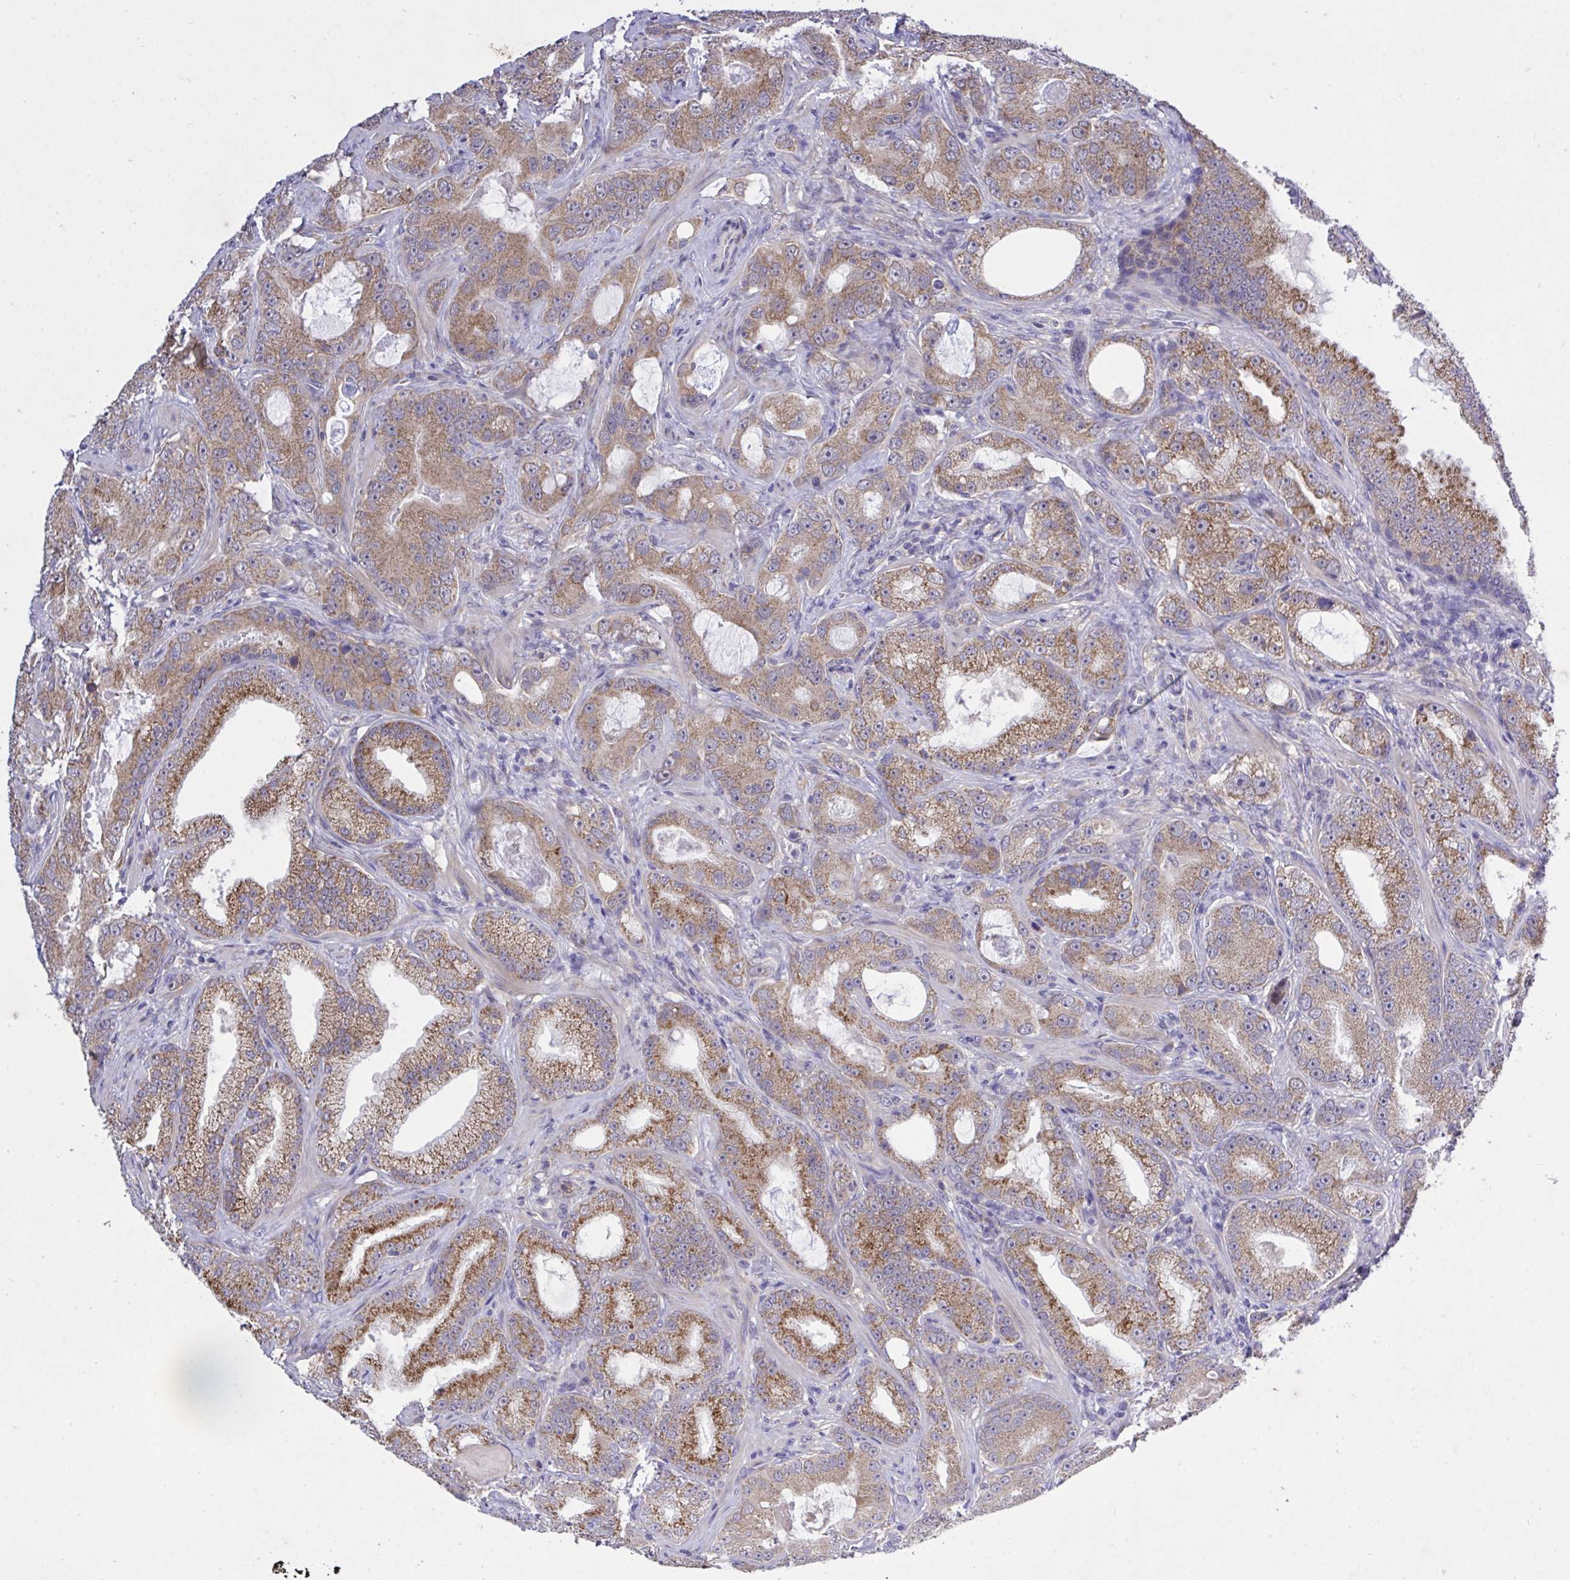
{"staining": {"intensity": "moderate", "quantity": ">75%", "location": "cytoplasmic/membranous"}, "tissue": "prostate cancer", "cell_type": "Tumor cells", "image_type": "cancer", "snomed": [{"axis": "morphology", "description": "Adenocarcinoma, High grade"}, {"axis": "topography", "description": "Prostate"}], "caption": "High-grade adenocarcinoma (prostate) tissue exhibits moderate cytoplasmic/membranous staining in about >75% of tumor cells", "gene": "MPC2", "patient": {"sex": "male", "age": 65}}